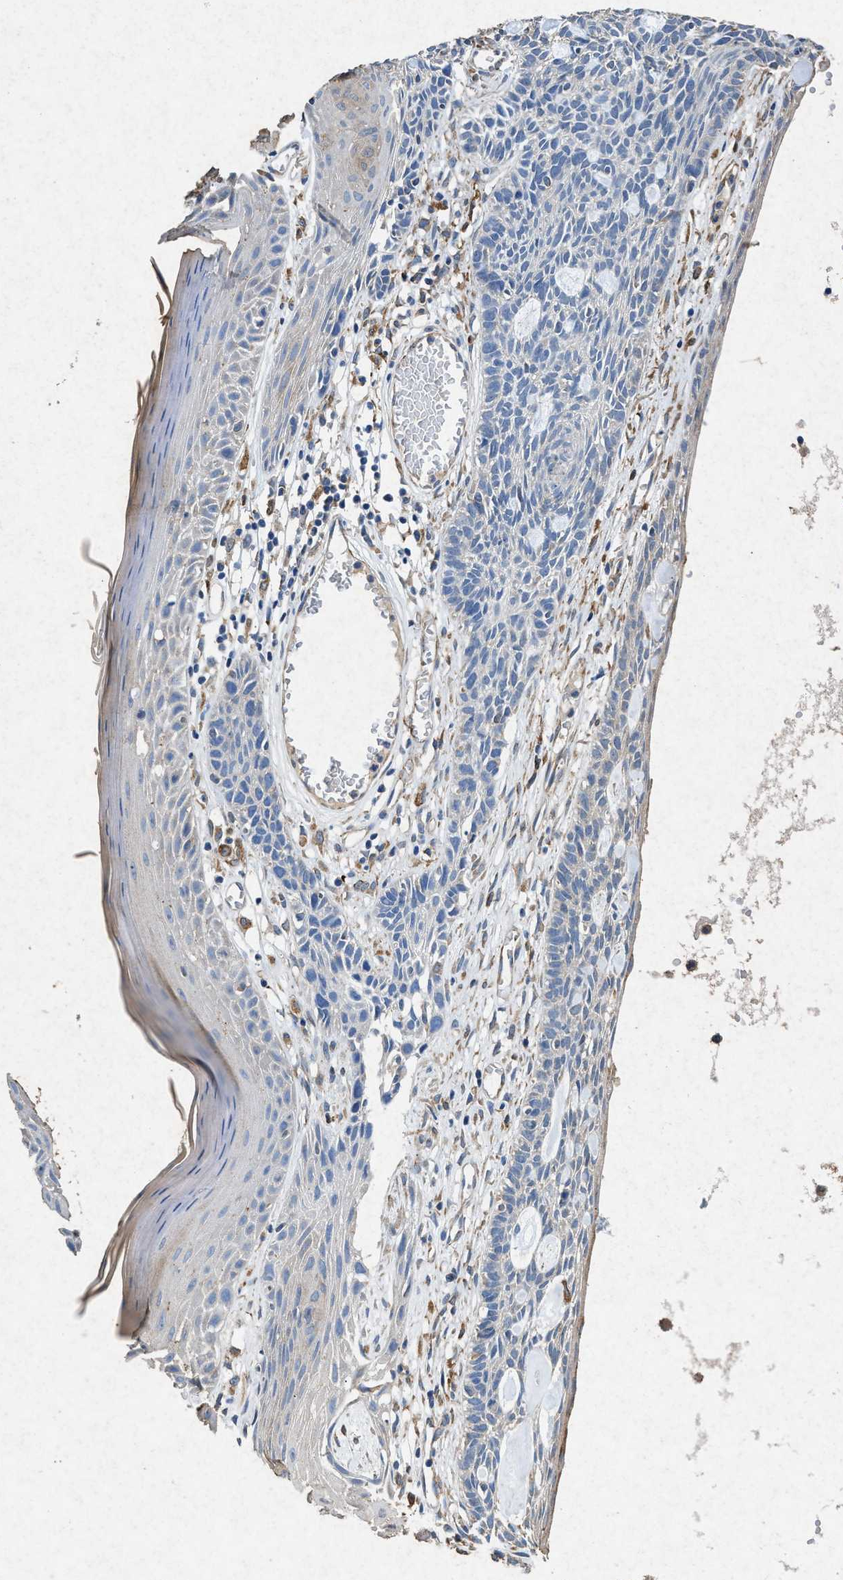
{"staining": {"intensity": "negative", "quantity": "none", "location": "none"}, "tissue": "skin cancer", "cell_type": "Tumor cells", "image_type": "cancer", "snomed": [{"axis": "morphology", "description": "Basal cell carcinoma"}, {"axis": "topography", "description": "Skin"}], "caption": "This is an IHC image of basal cell carcinoma (skin). There is no expression in tumor cells.", "gene": "CDK15", "patient": {"sex": "male", "age": 67}}